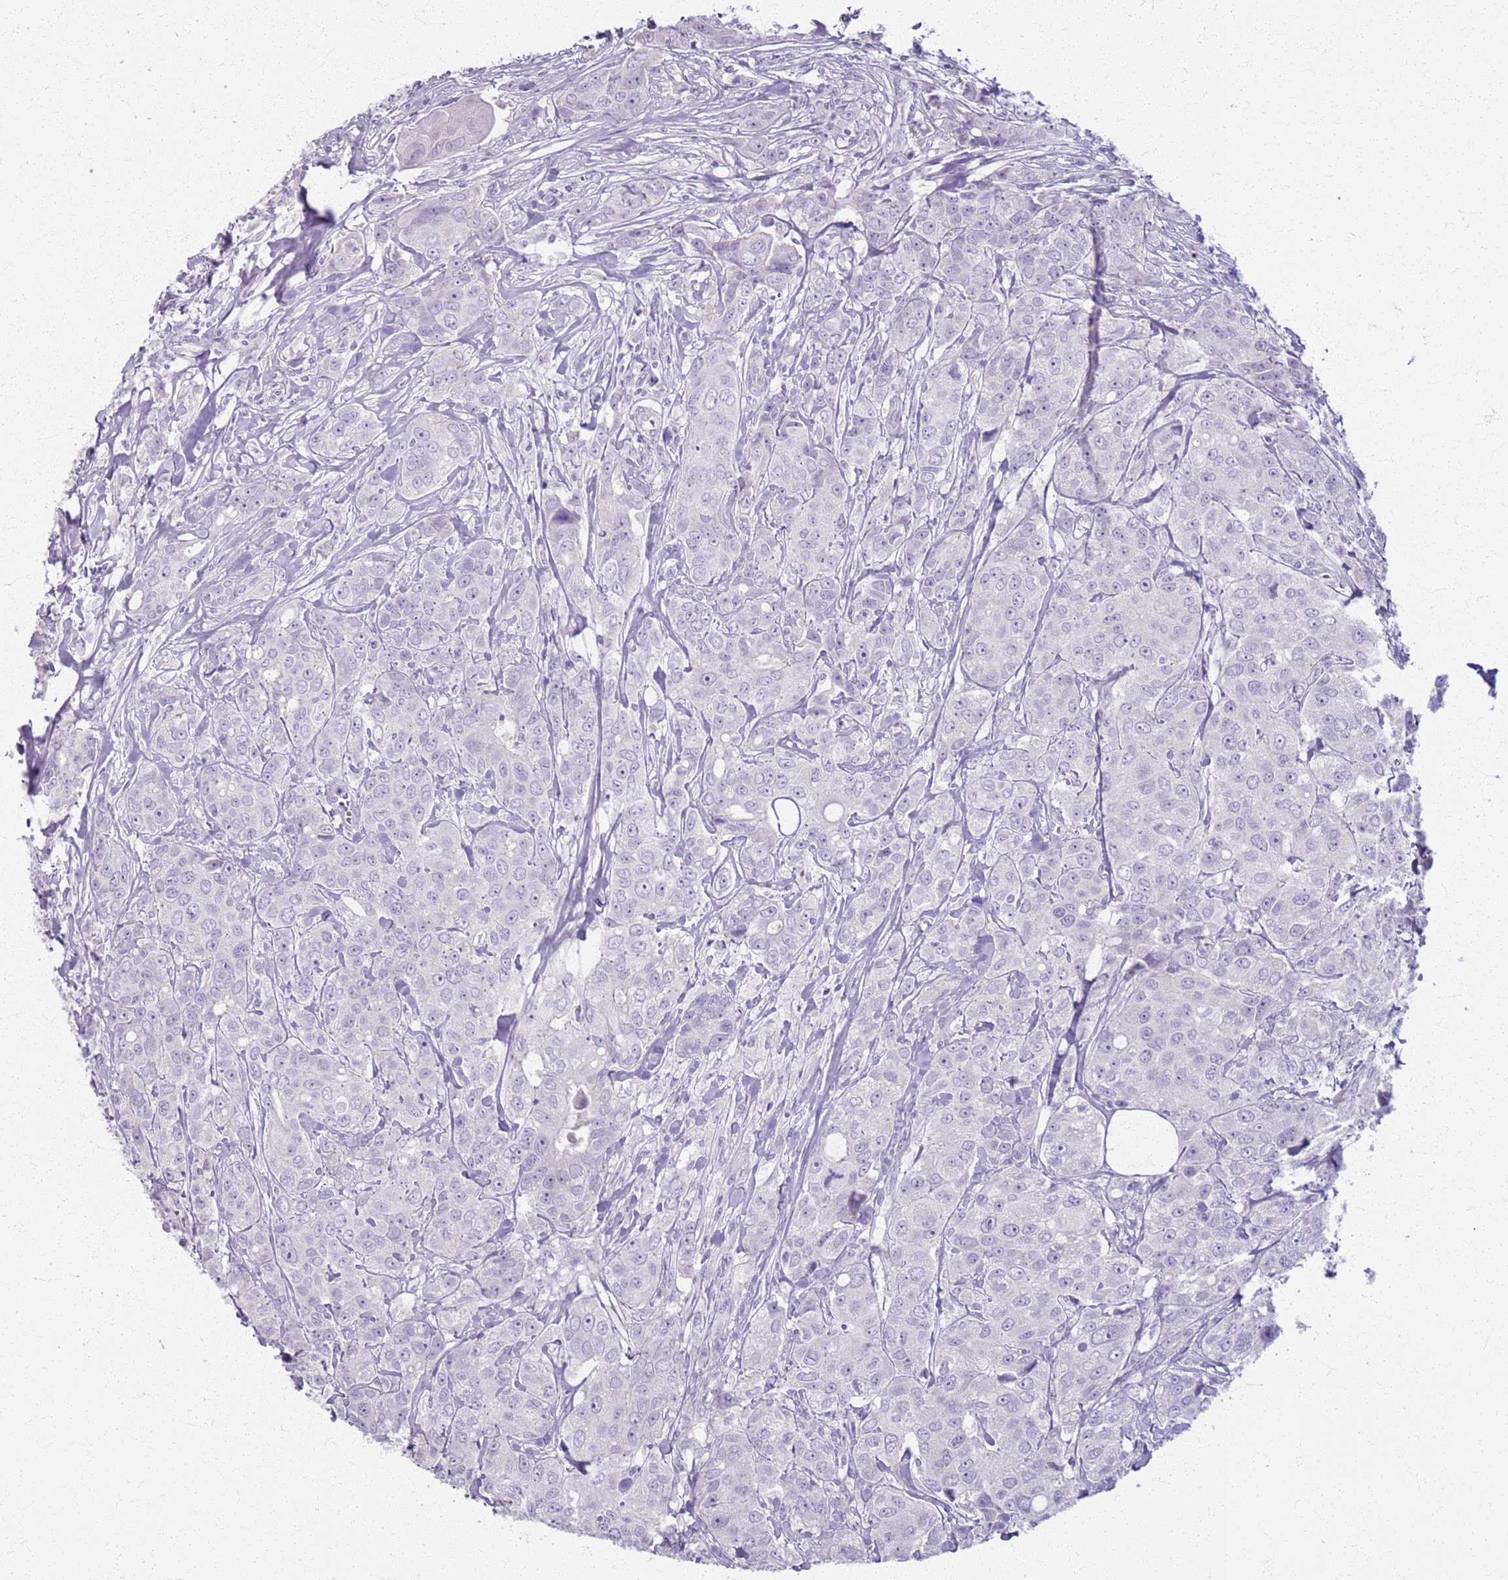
{"staining": {"intensity": "negative", "quantity": "none", "location": "none"}, "tissue": "breast cancer", "cell_type": "Tumor cells", "image_type": "cancer", "snomed": [{"axis": "morphology", "description": "Duct carcinoma"}, {"axis": "topography", "description": "Breast"}], "caption": "Tumor cells are negative for protein expression in human breast cancer.", "gene": "CSRP3", "patient": {"sex": "female", "age": 43}}